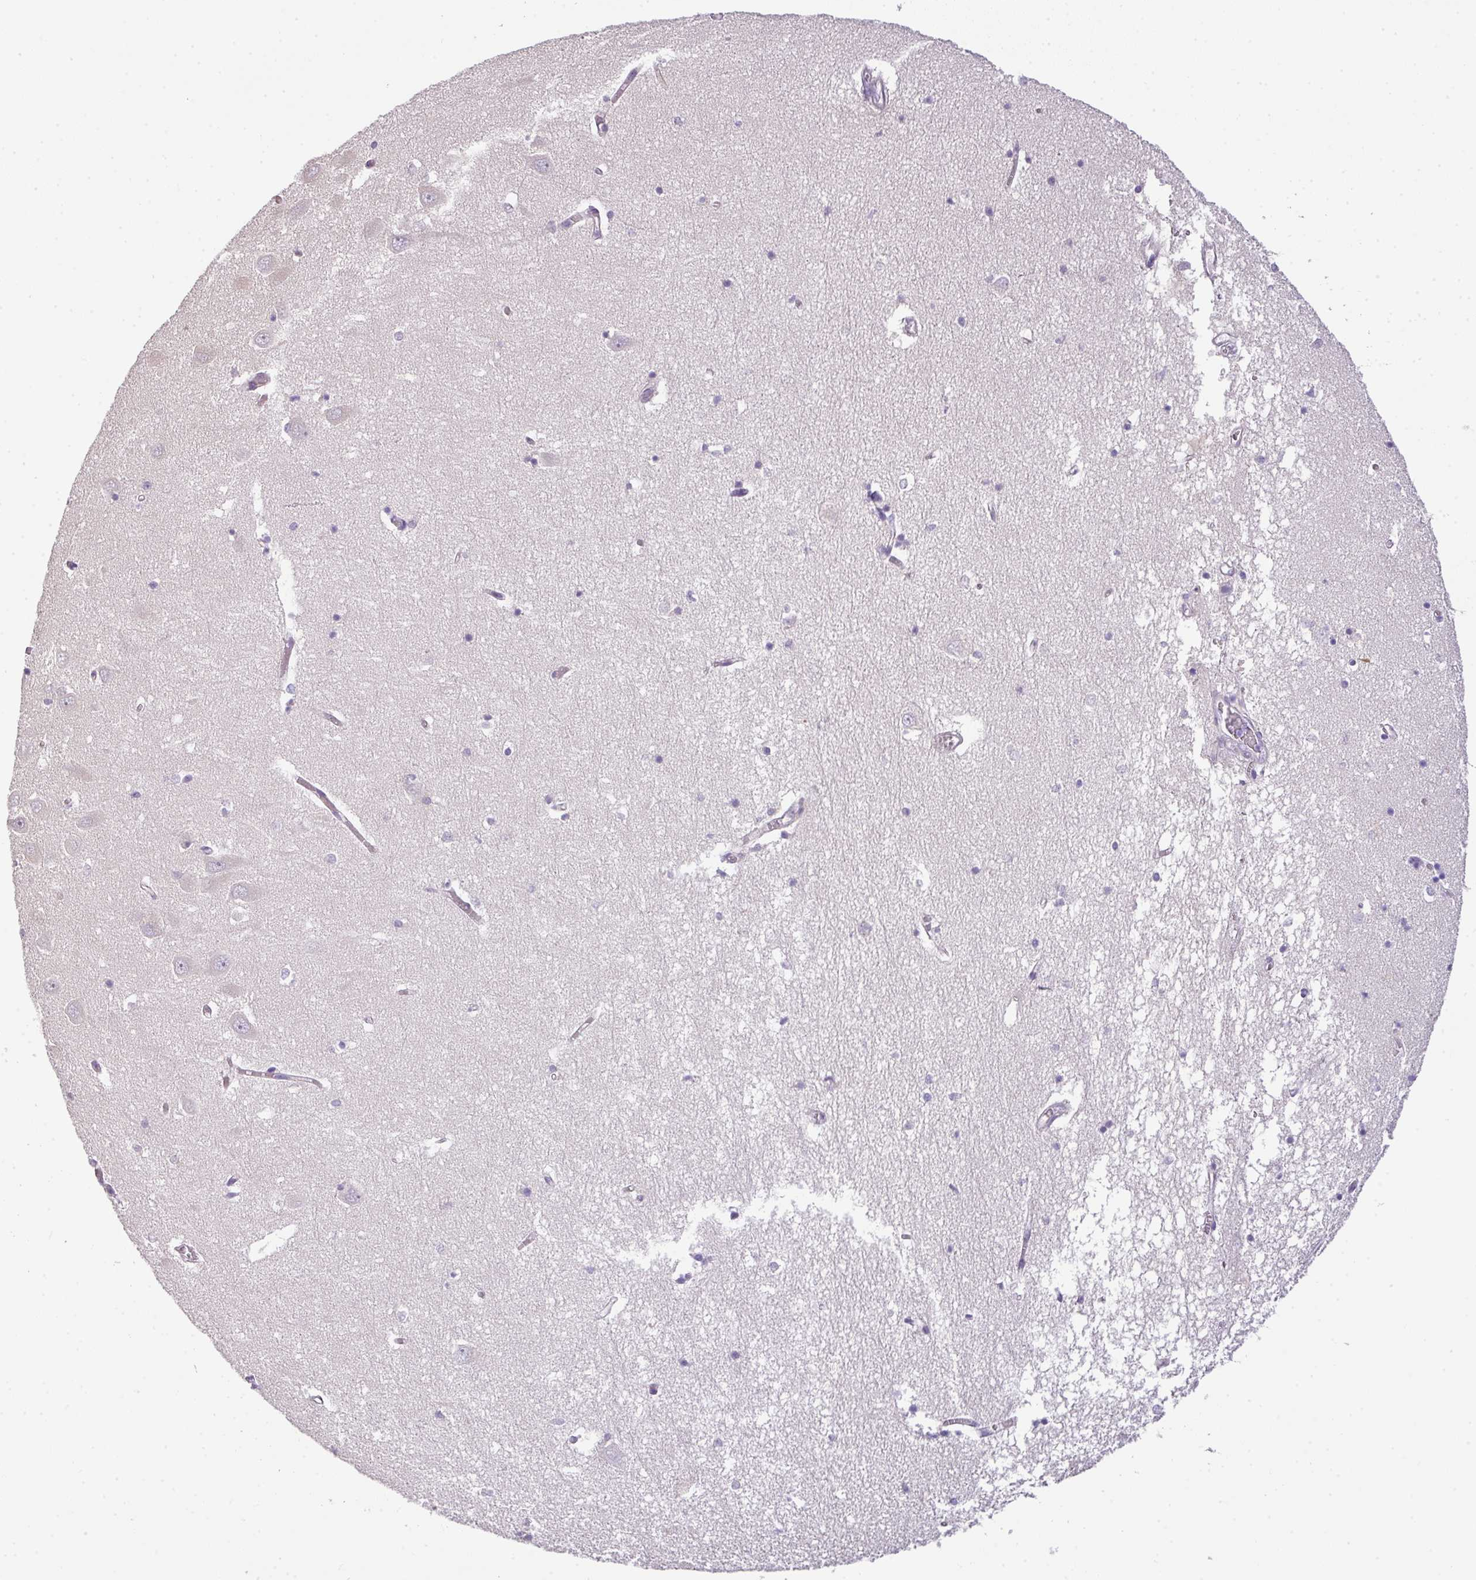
{"staining": {"intensity": "negative", "quantity": "none", "location": "none"}, "tissue": "hippocampus", "cell_type": "Glial cells", "image_type": "normal", "snomed": [{"axis": "morphology", "description": "Normal tissue, NOS"}, {"axis": "topography", "description": "Hippocampus"}], "caption": "The photomicrograph reveals no significant expression in glial cells of hippocampus.", "gene": "PIK3R5", "patient": {"sex": "male", "age": 70}}